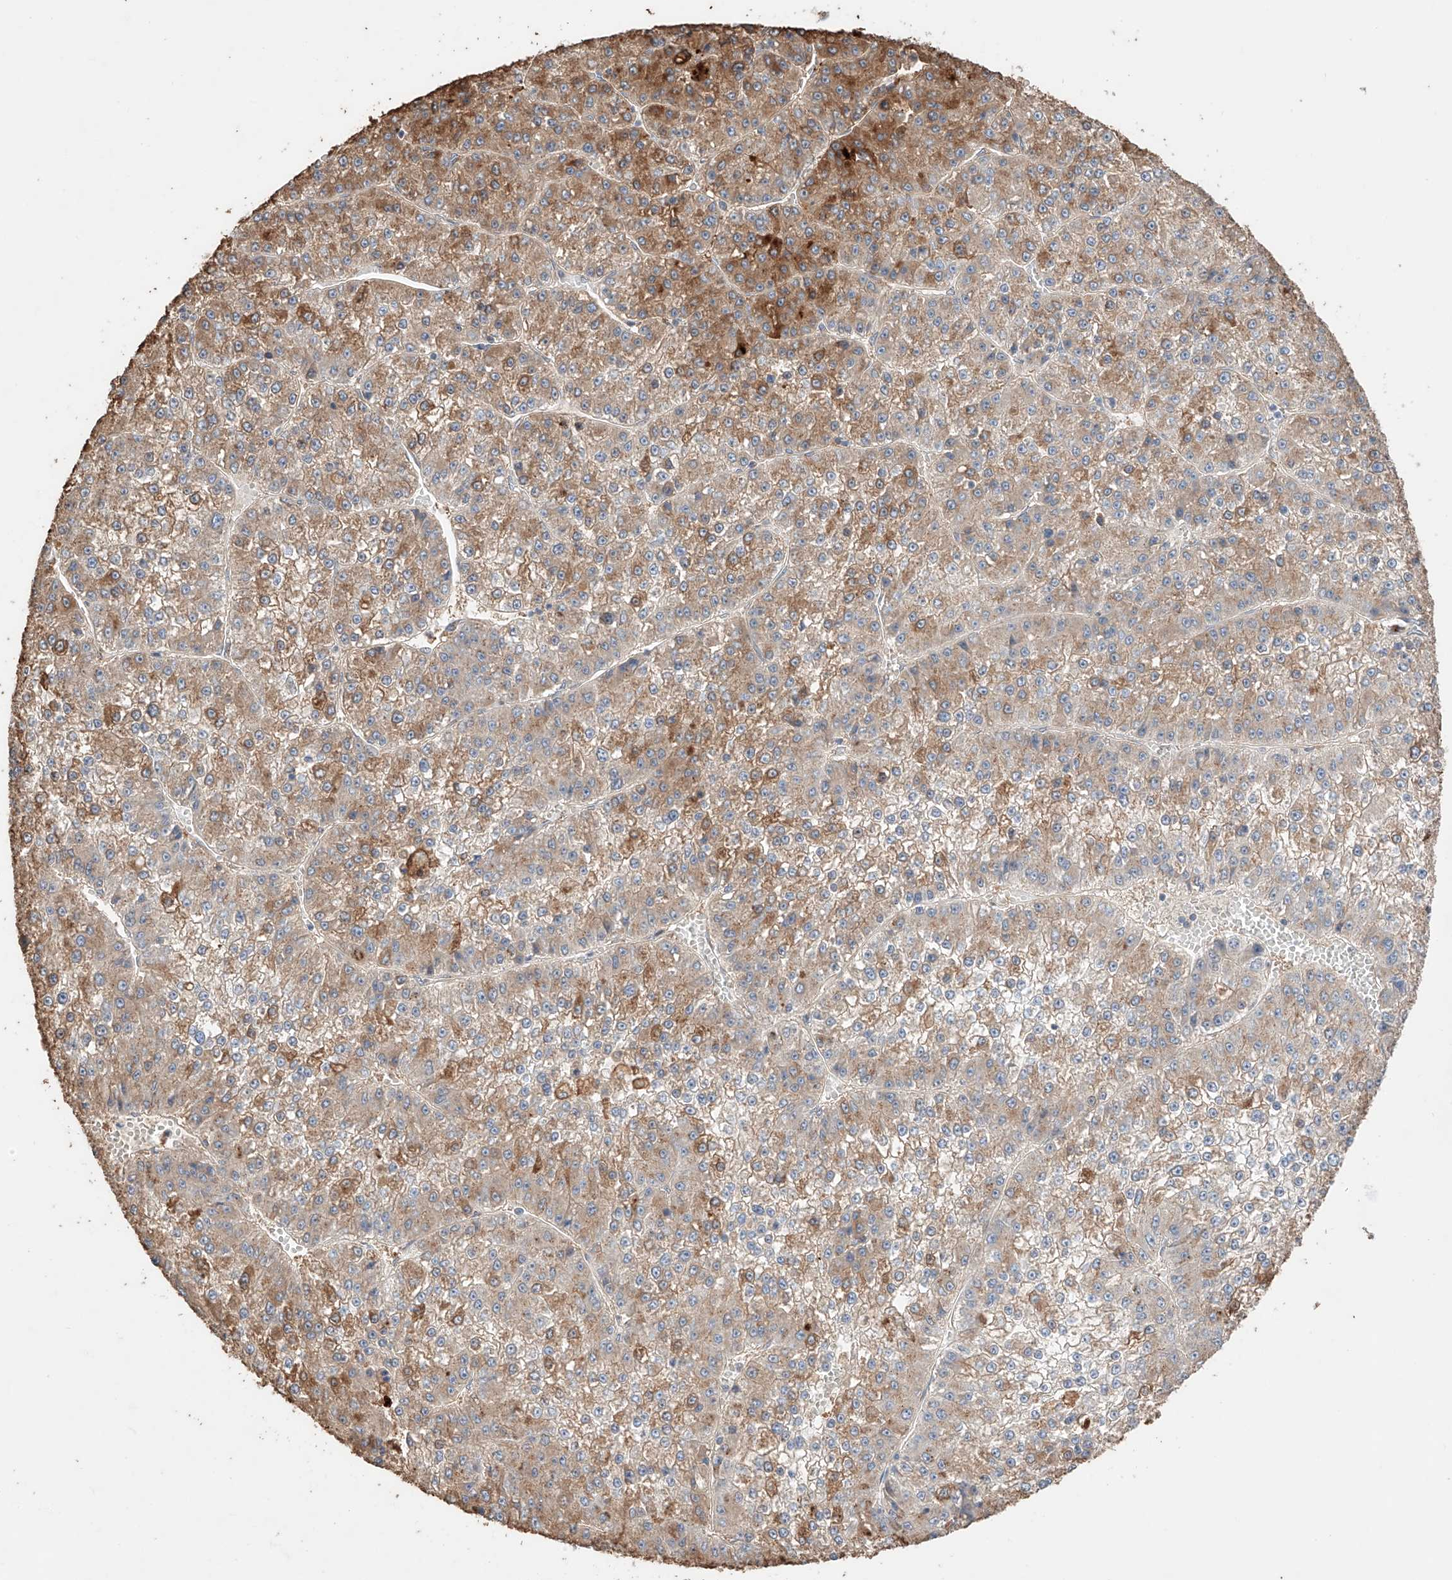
{"staining": {"intensity": "moderate", "quantity": "25%-75%", "location": "cytoplasmic/membranous"}, "tissue": "liver cancer", "cell_type": "Tumor cells", "image_type": "cancer", "snomed": [{"axis": "morphology", "description": "Carcinoma, Hepatocellular, NOS"}, {"axis": "topography", "description": "Liver"}], "caption": "A high-resolution image shows immunohistochemistry staining of liver cancer (hepatocellular carcinoma), which reveals moderate cytoplasmic/membranous expression in approximately 25%-75% of tumor cells.", "gene": "MOSPD1", "patient": {"sex": "female", "age": 73}}